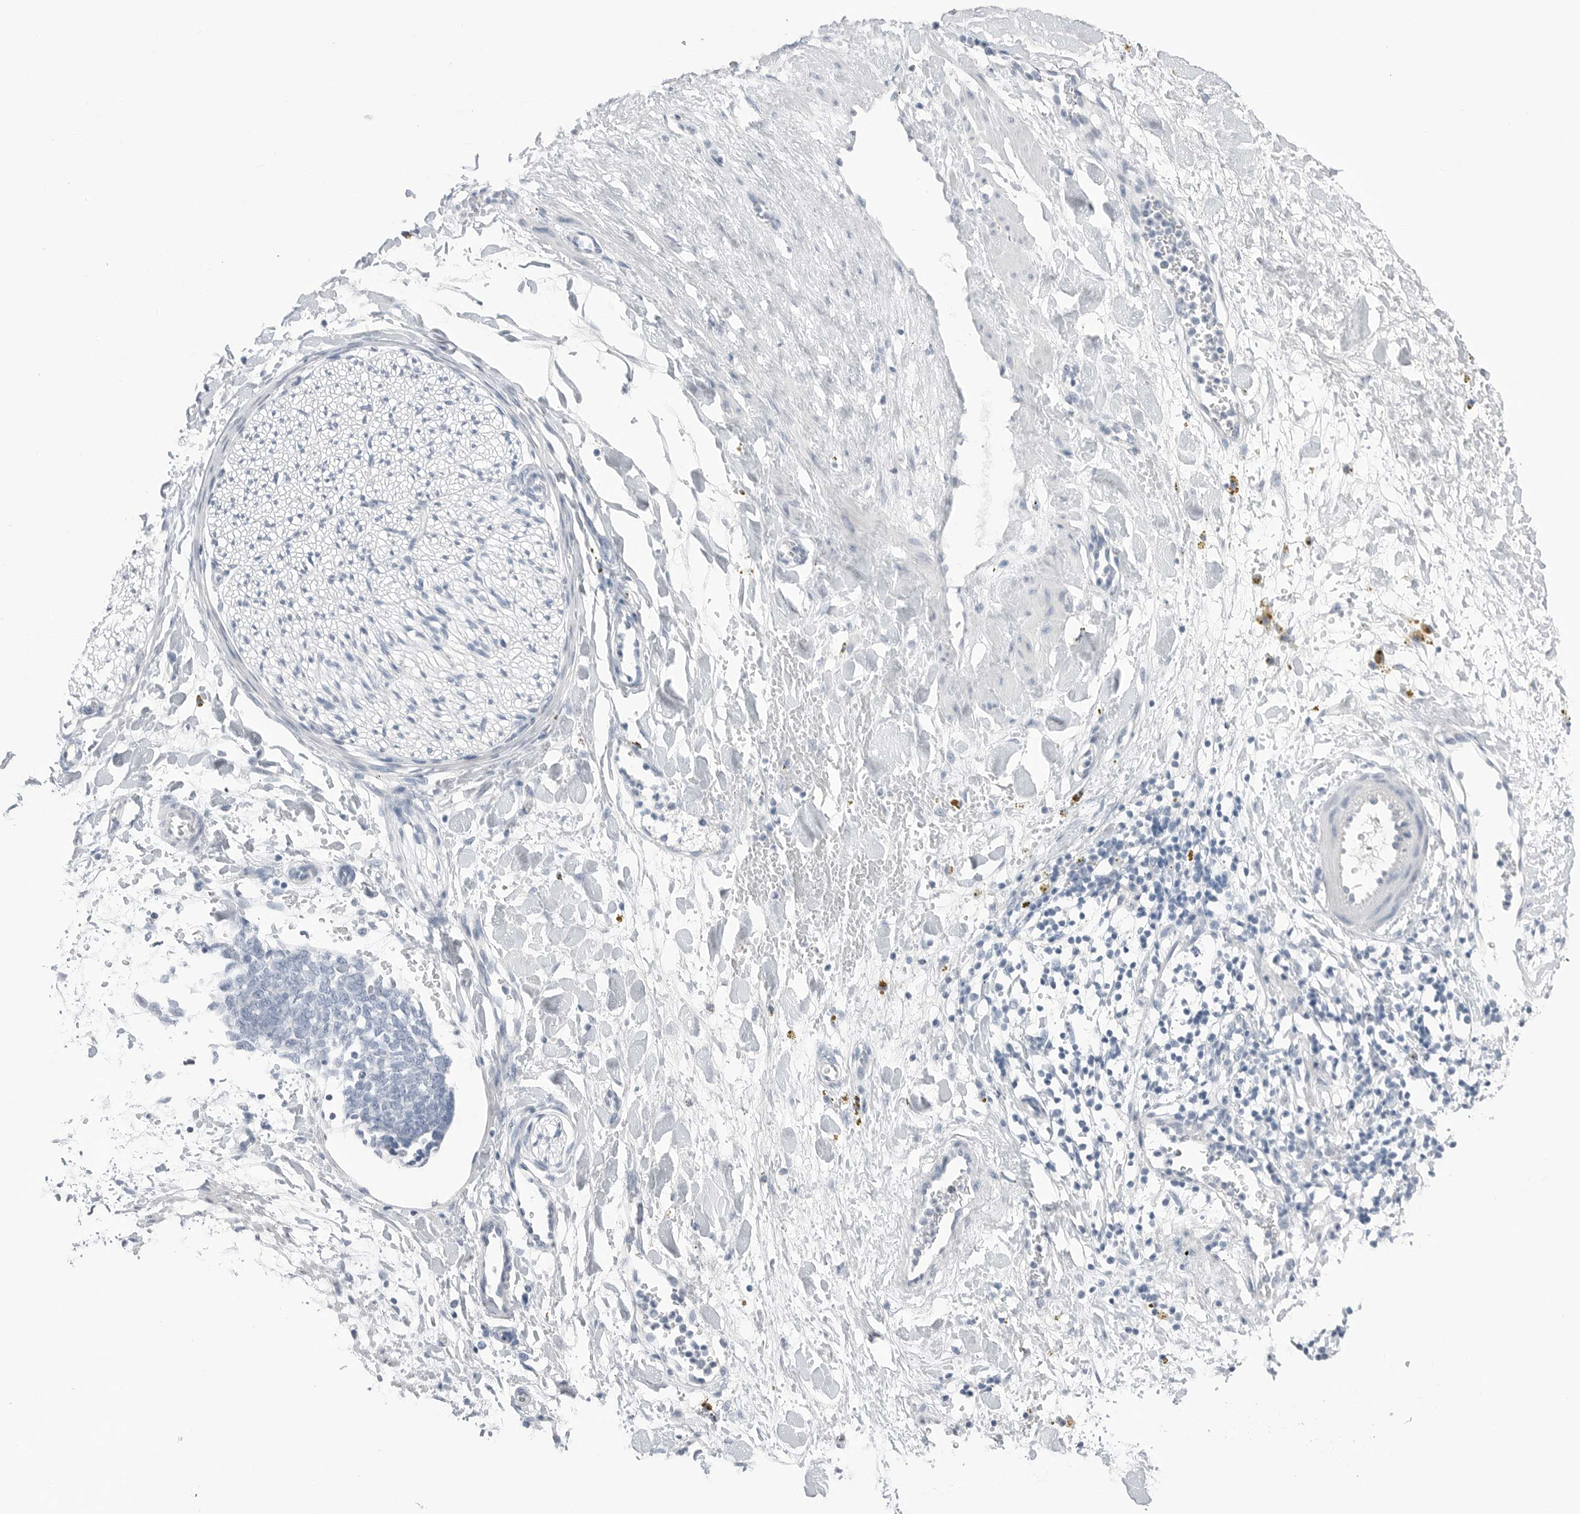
{"staining": {"intensity": "negative", "quantity": "none", "location": "none"}, "tissue": "adipose tissue", "cell_type": "Adipocytes", "image_type": "normal", "snomed": [{"axis": "morphology", "description": "Normal tissue, NOS"}, {"axis": "topography", "description": "Kidney"}, {"axis": "topography", "description": "Peripheral nerve tissue"}], "caption": "Immunohistochemical staining of benign human adipose tissue exhibits no significant expression in adipocytes.", "gene": "ABHD12", "patient": {"sex": "male", "age": 7}}